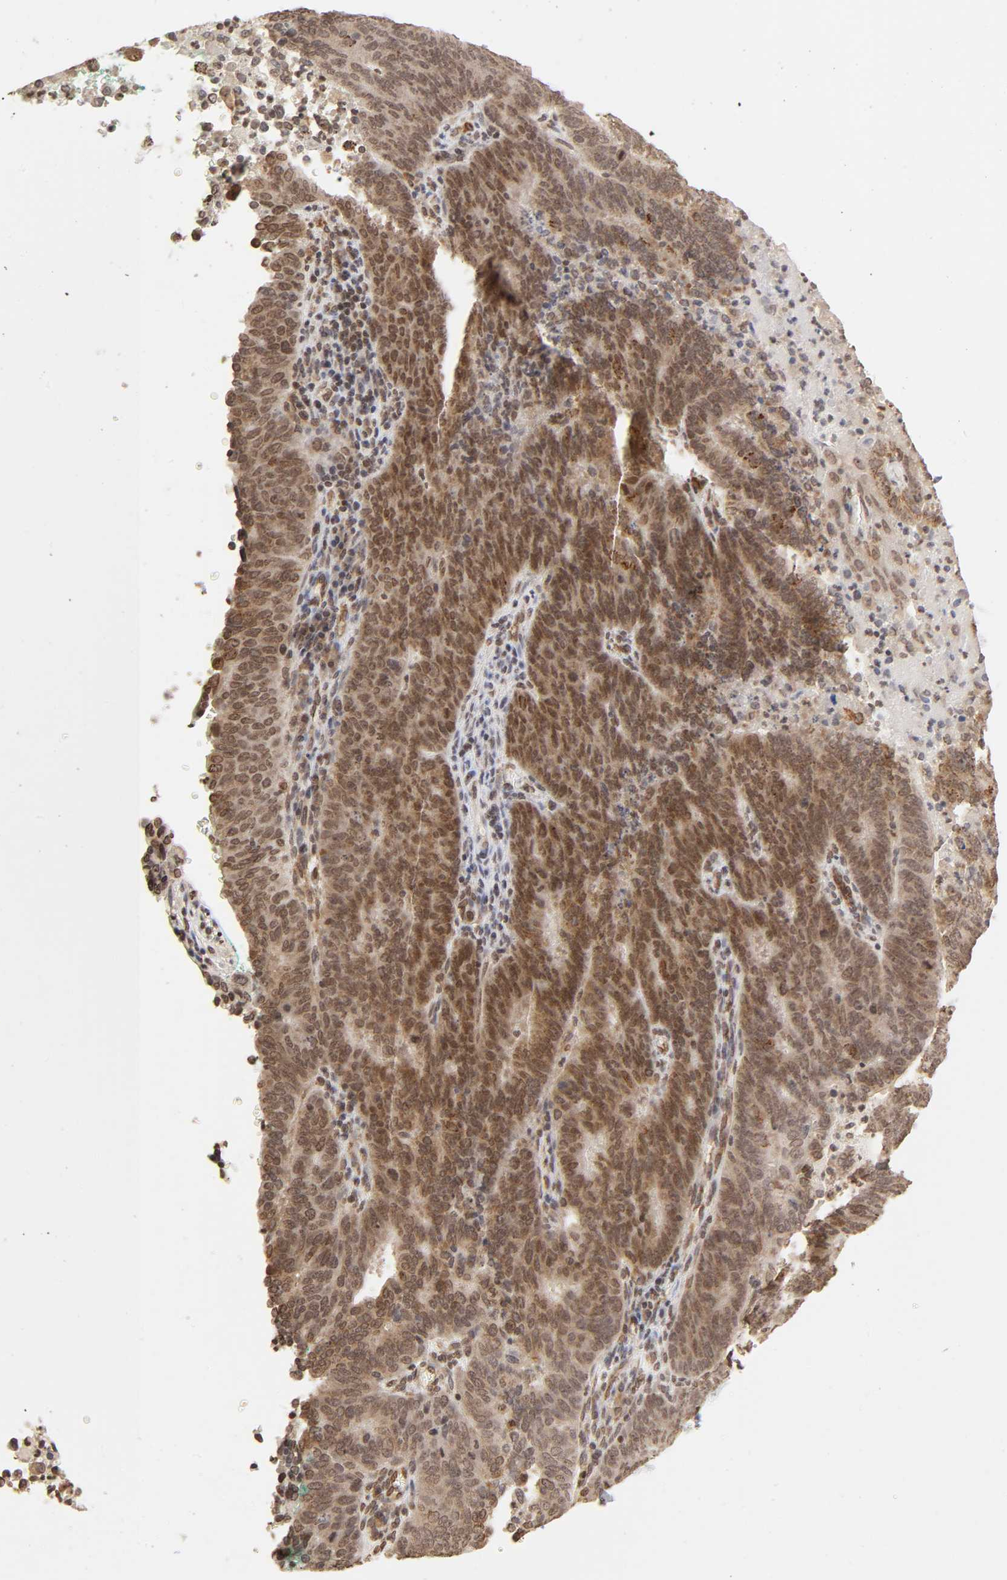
{"staining": {"intensity": "moderate", "quantity": ">75%", "location": "cytoplasmic/membranous,nuclear"}, "tissue": "cervical cancer", "cell_type": "Tumor cells", "image_type": "cancer", "snomed": [{"axis": "morphology", "description": "Adenocarcinoma, NOS"}, {"axis": "topography", "description": "Cervix"}], "caption": "DAB (3,3'-diaminobenzidine) immunohistochemical staining of cervical cancer displays moderate cytoplasmic/membranous and nuclear protein staining in about >75% of tumor cells.", "gene": "MLLT6", "patient": {"sex": "female", "age": 44}}